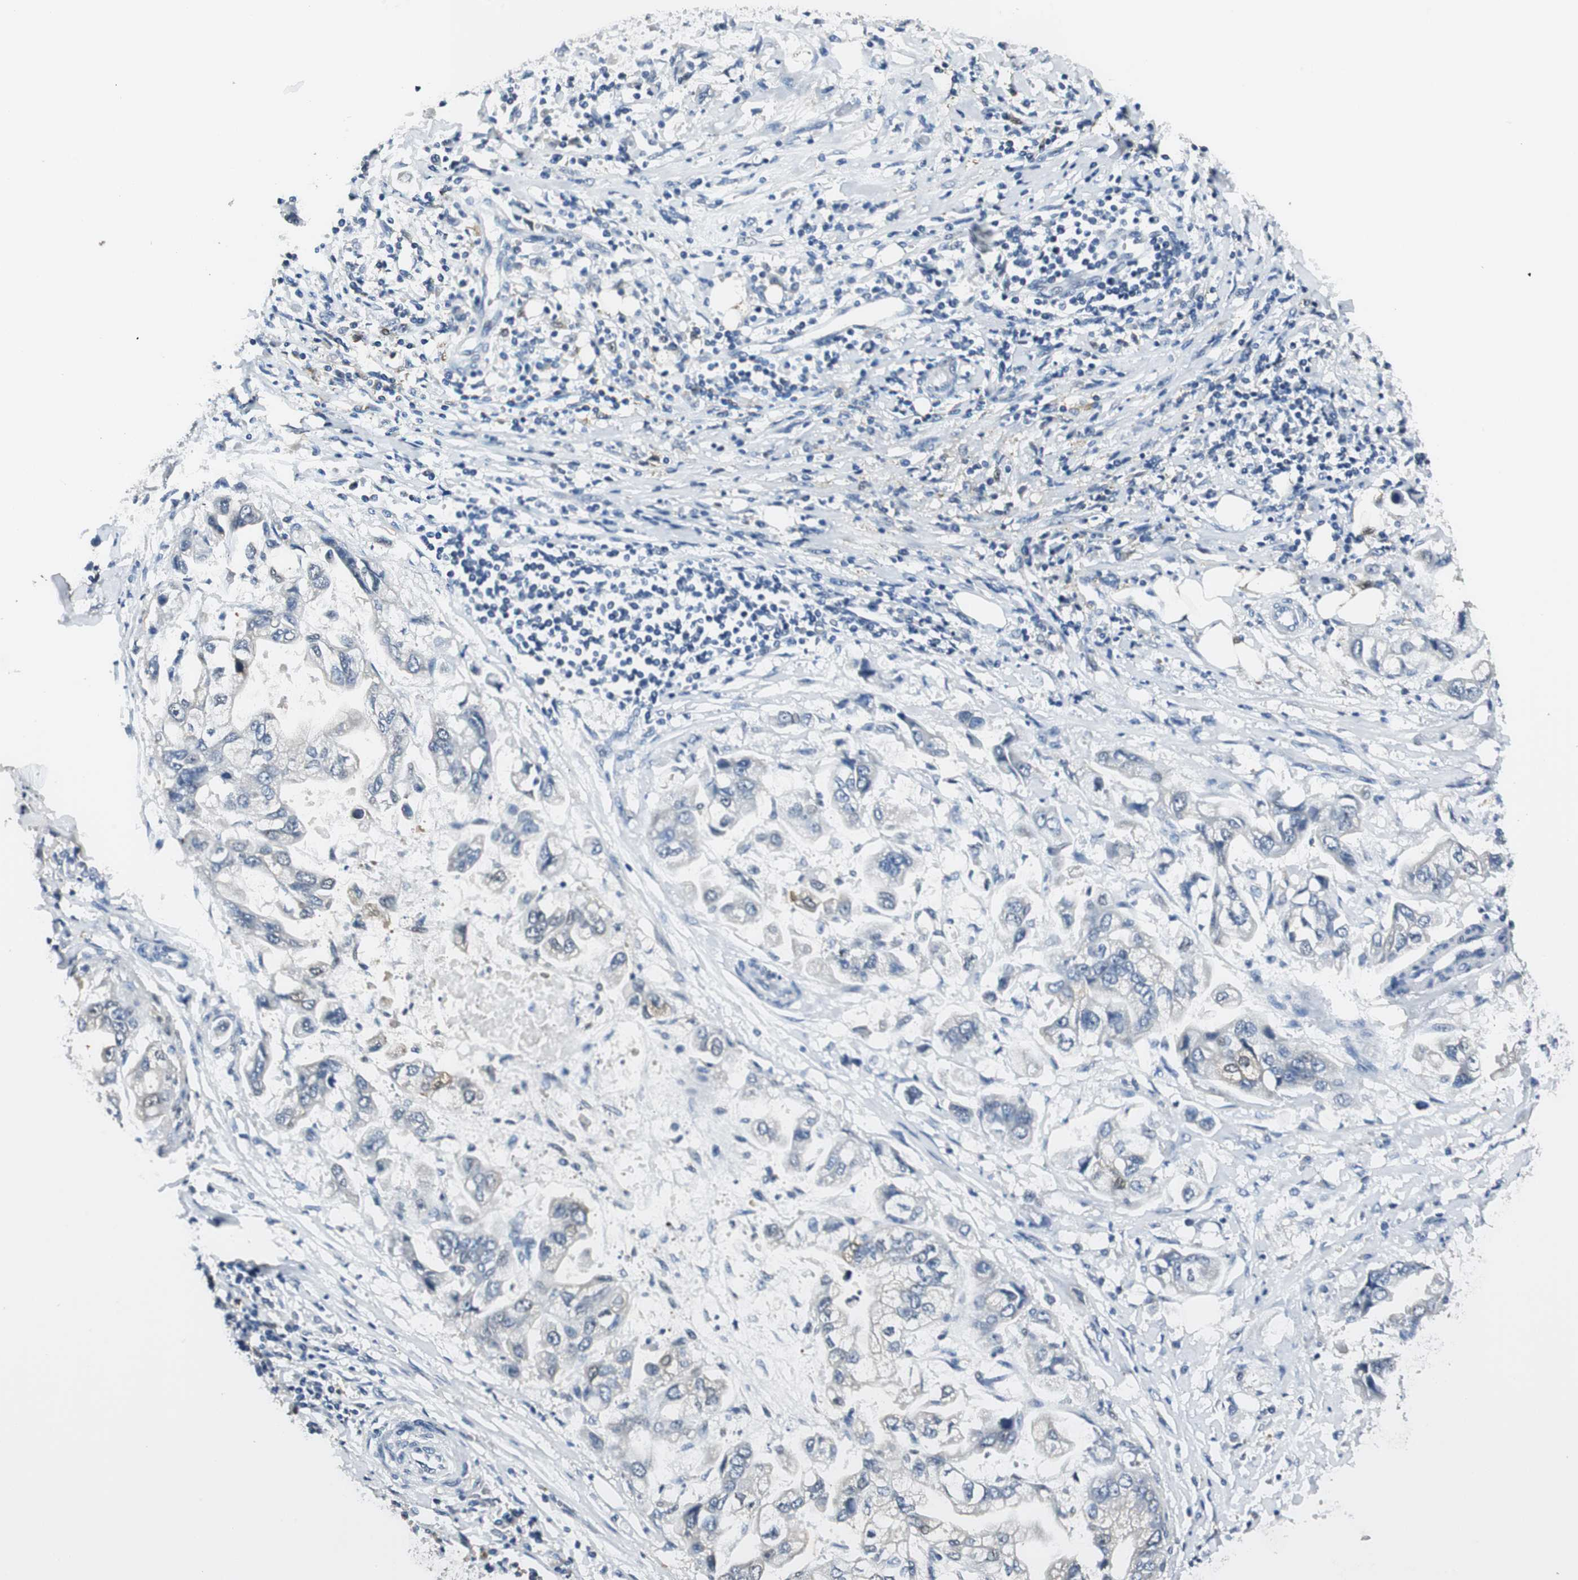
{"staining": {"intensity": "weak", "quantity": "<25%", "location": "cytoplasmic/membranous"}, "tissue": "stomach cancer", "cell_type": "Tumor cells", "image_type": "cancer", "snomed": [{"axis": "morphology", "description": "Adenocarcinoma, NOS"}, {"axis": "topography", "description": "Stomach"}], "caption": "The immunohistochemistry (IHC) photomicrograph has no significant expression in tumor cells of stomach cancer tissue.", "gene": "ME1", "patient": {"sex": "male", "age": 62}}